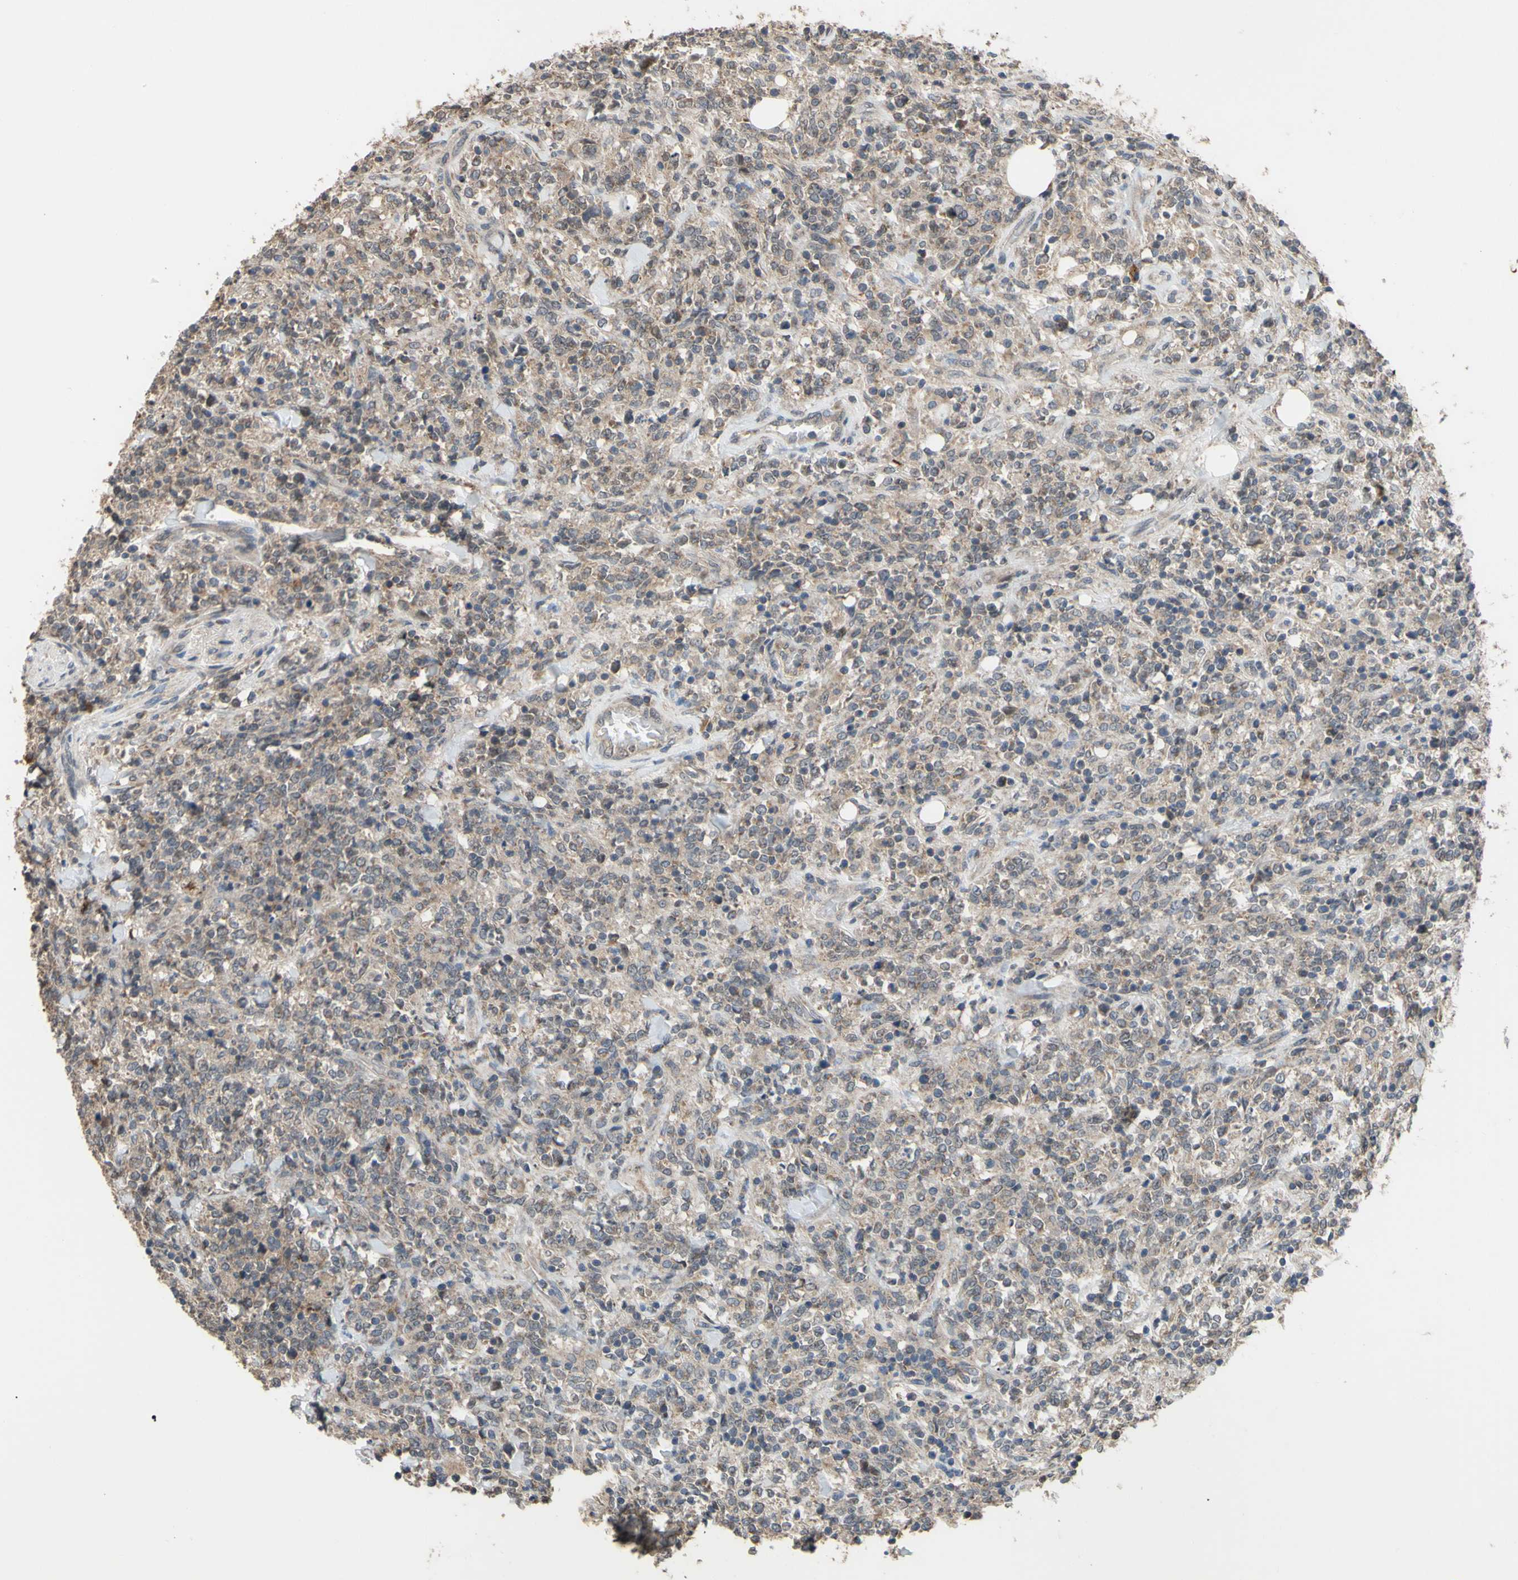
{"staining": {"intensity": "weak", "quantity": ">75%", "location": "cytoplasmic/membranous"}, "tissue": "lymphoma", "cell_type": "Tumor cells", "image_type": "cancer", "snomed": [{"axis": "morphology", "description": "Malignant lymphoma, non-Hodgkin's type, High grade"}, {"axis": "topography", "description": "Soft tissue"}], "caption": "Immunohistochemistry (DAB (3,3'-diaminobenzidine)) staining of human malignant lymphoma, non-Hodgkin's type (high-grade) displays weak cytoplasmic/membranous protein staining in about >75% of tumor cells. (Brightfield microscopy of DAB IHC at high magnification).", "gene": "CD164", "patient": {"sex": "male", "age": 18}}